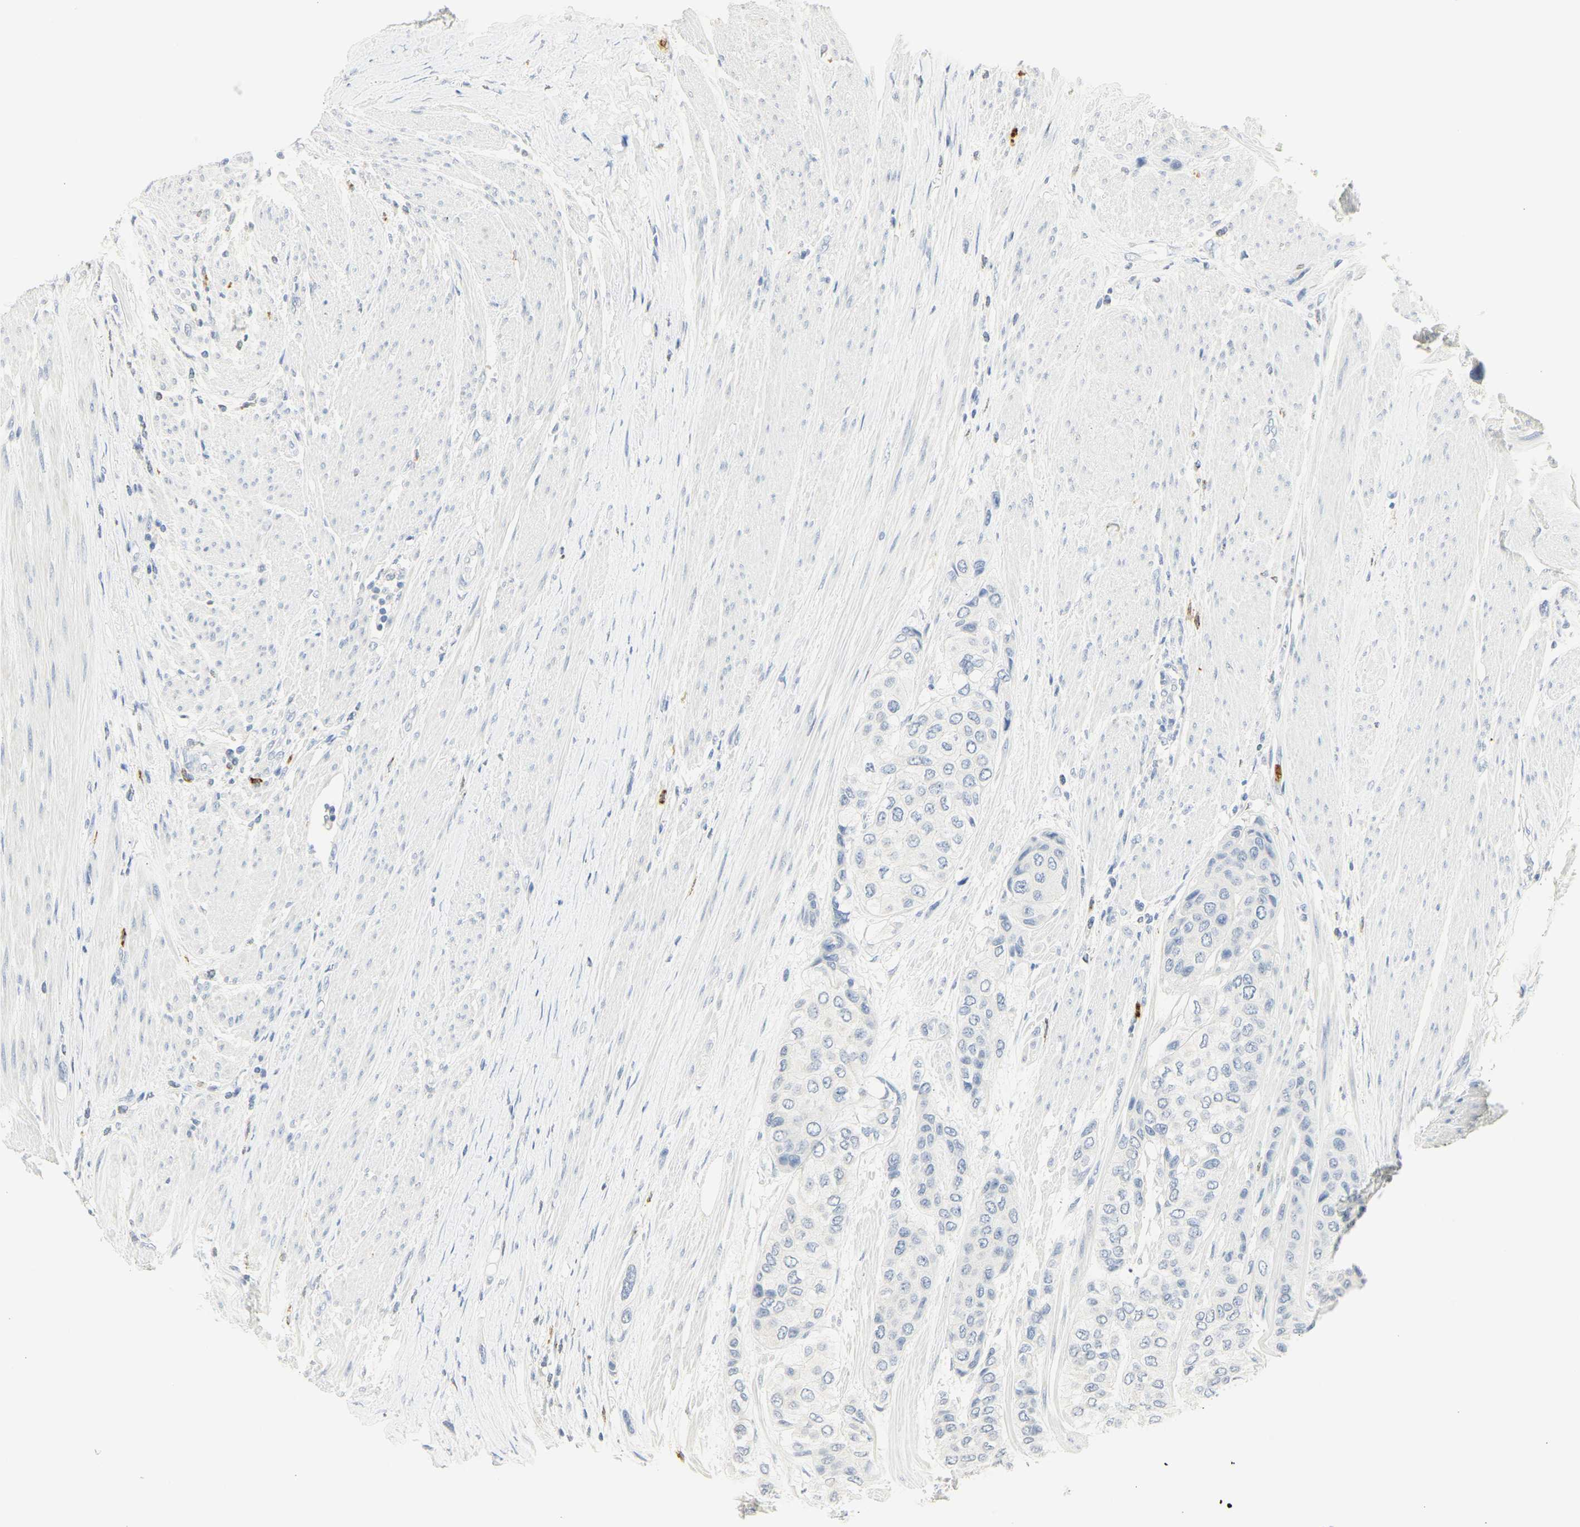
{"staining": {"intensity": "negative", "quantity": "none", "location": "none"}, "tissue": "urothelial cancer", "cell_type": "Tumor cells", "image_type": "cancer", "snomed": [{"axis": "morphology", "description": "Urothelial carcinoma, High grade"}, {"axis": "topography", "description": "Urinary bladder"}], "caption": "IHC photomicrograph of urothelial carcinoma (high-grade) stained for a protein (brown), which exhibits no staining in tumor cells.", "gene": "MPO", "patient": {"sex": "female", "age": 56}}